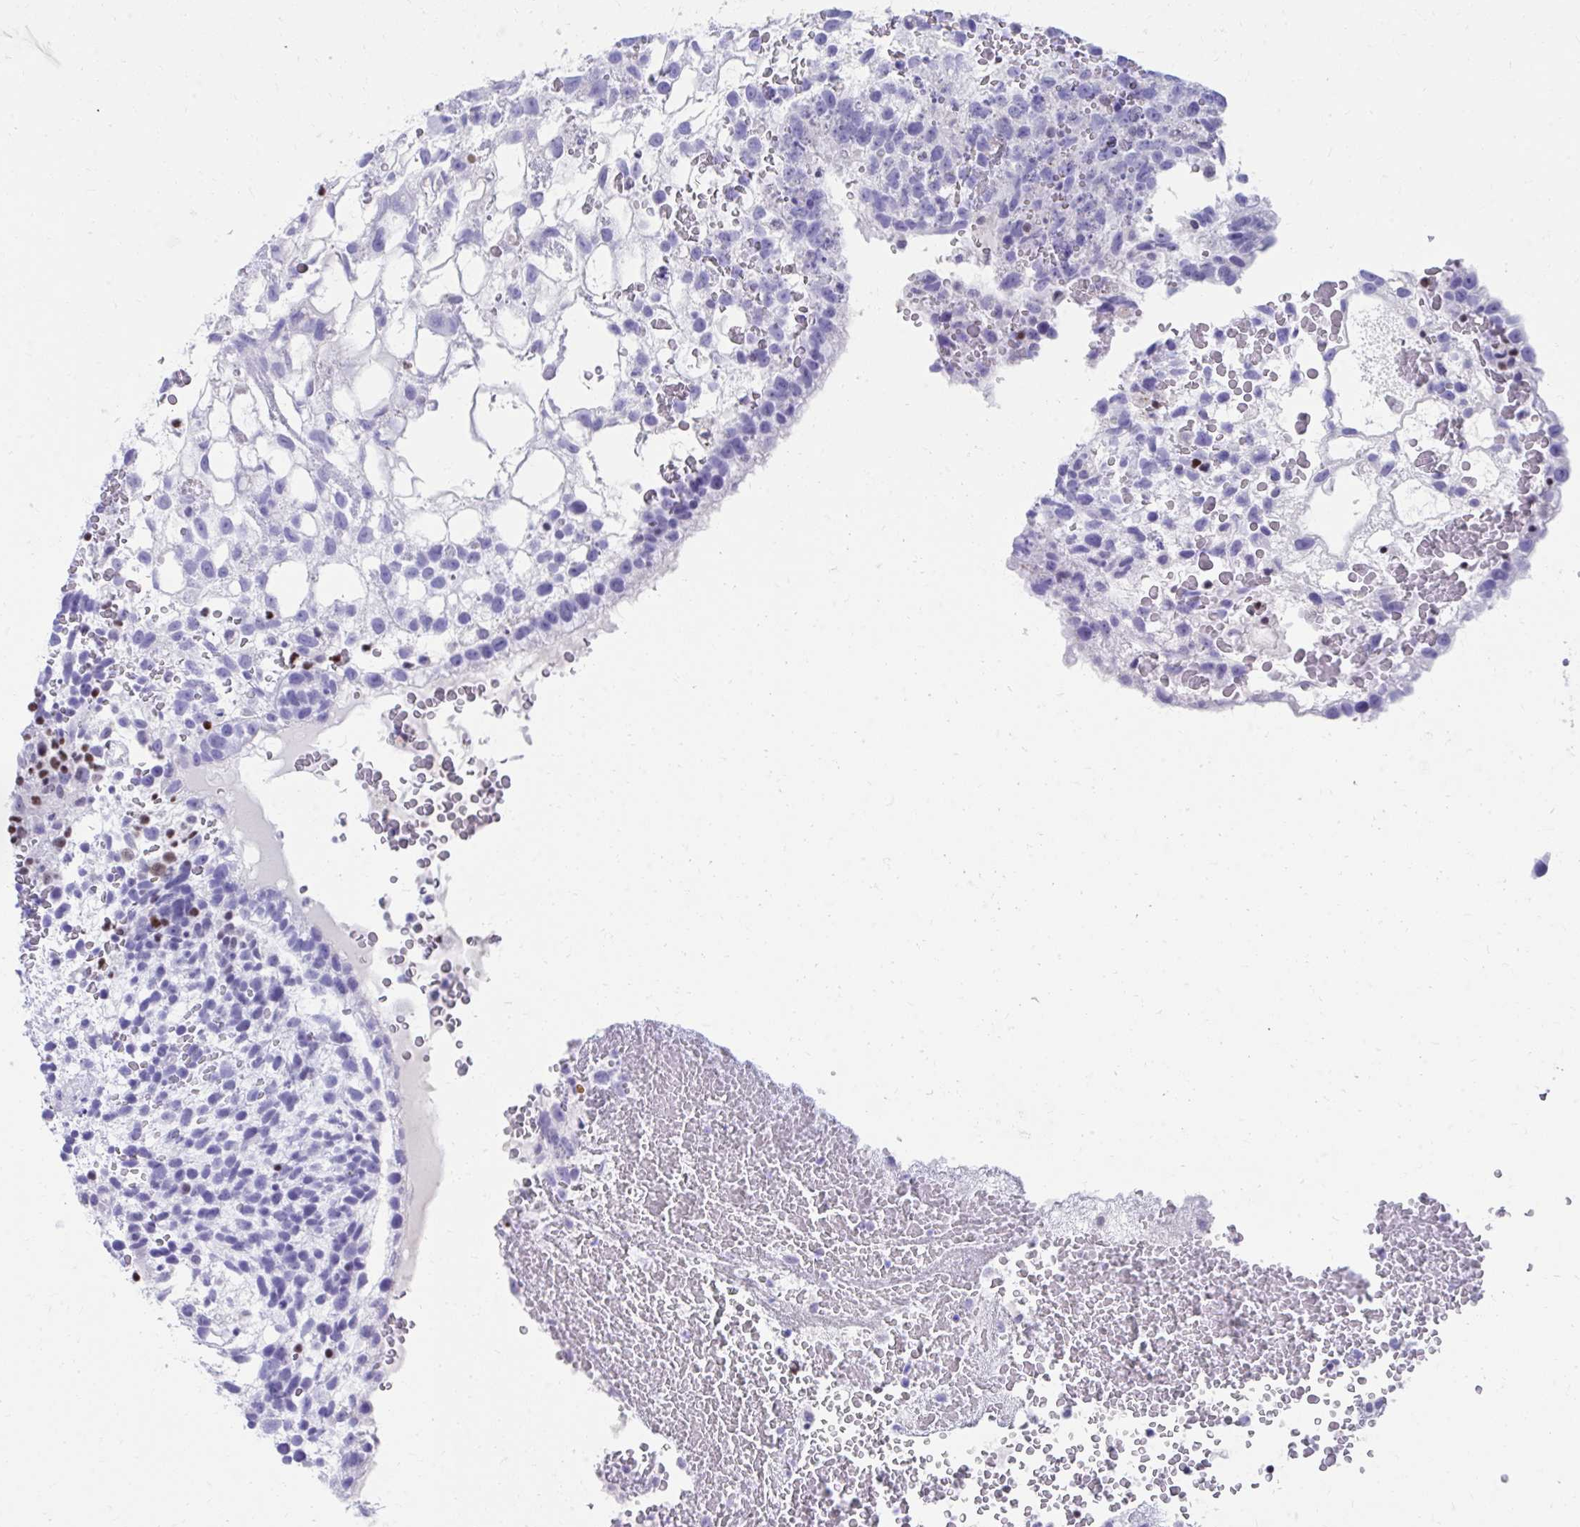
{"staining": {"intensity": "negative", "quantity": "none", "location": "none"}, "tissue": "testis cancer", "cell_type": "Tumor cells", "image_type": "cancer", "snomed": [{"axis": "morphology", "description": "Normal tissue, NOS"}, {"axis": "morphology", "description": "Carcinoma, Embryonal, NOS"}, {"axis": "topography", "description": "Testis"}], "caption": "Protein analysis of testis embryonal carcinoma exhibits no significant positivity in tumor cells.", "gene": "RUNX3", "patient": {"sex": "male", "age": 32}}